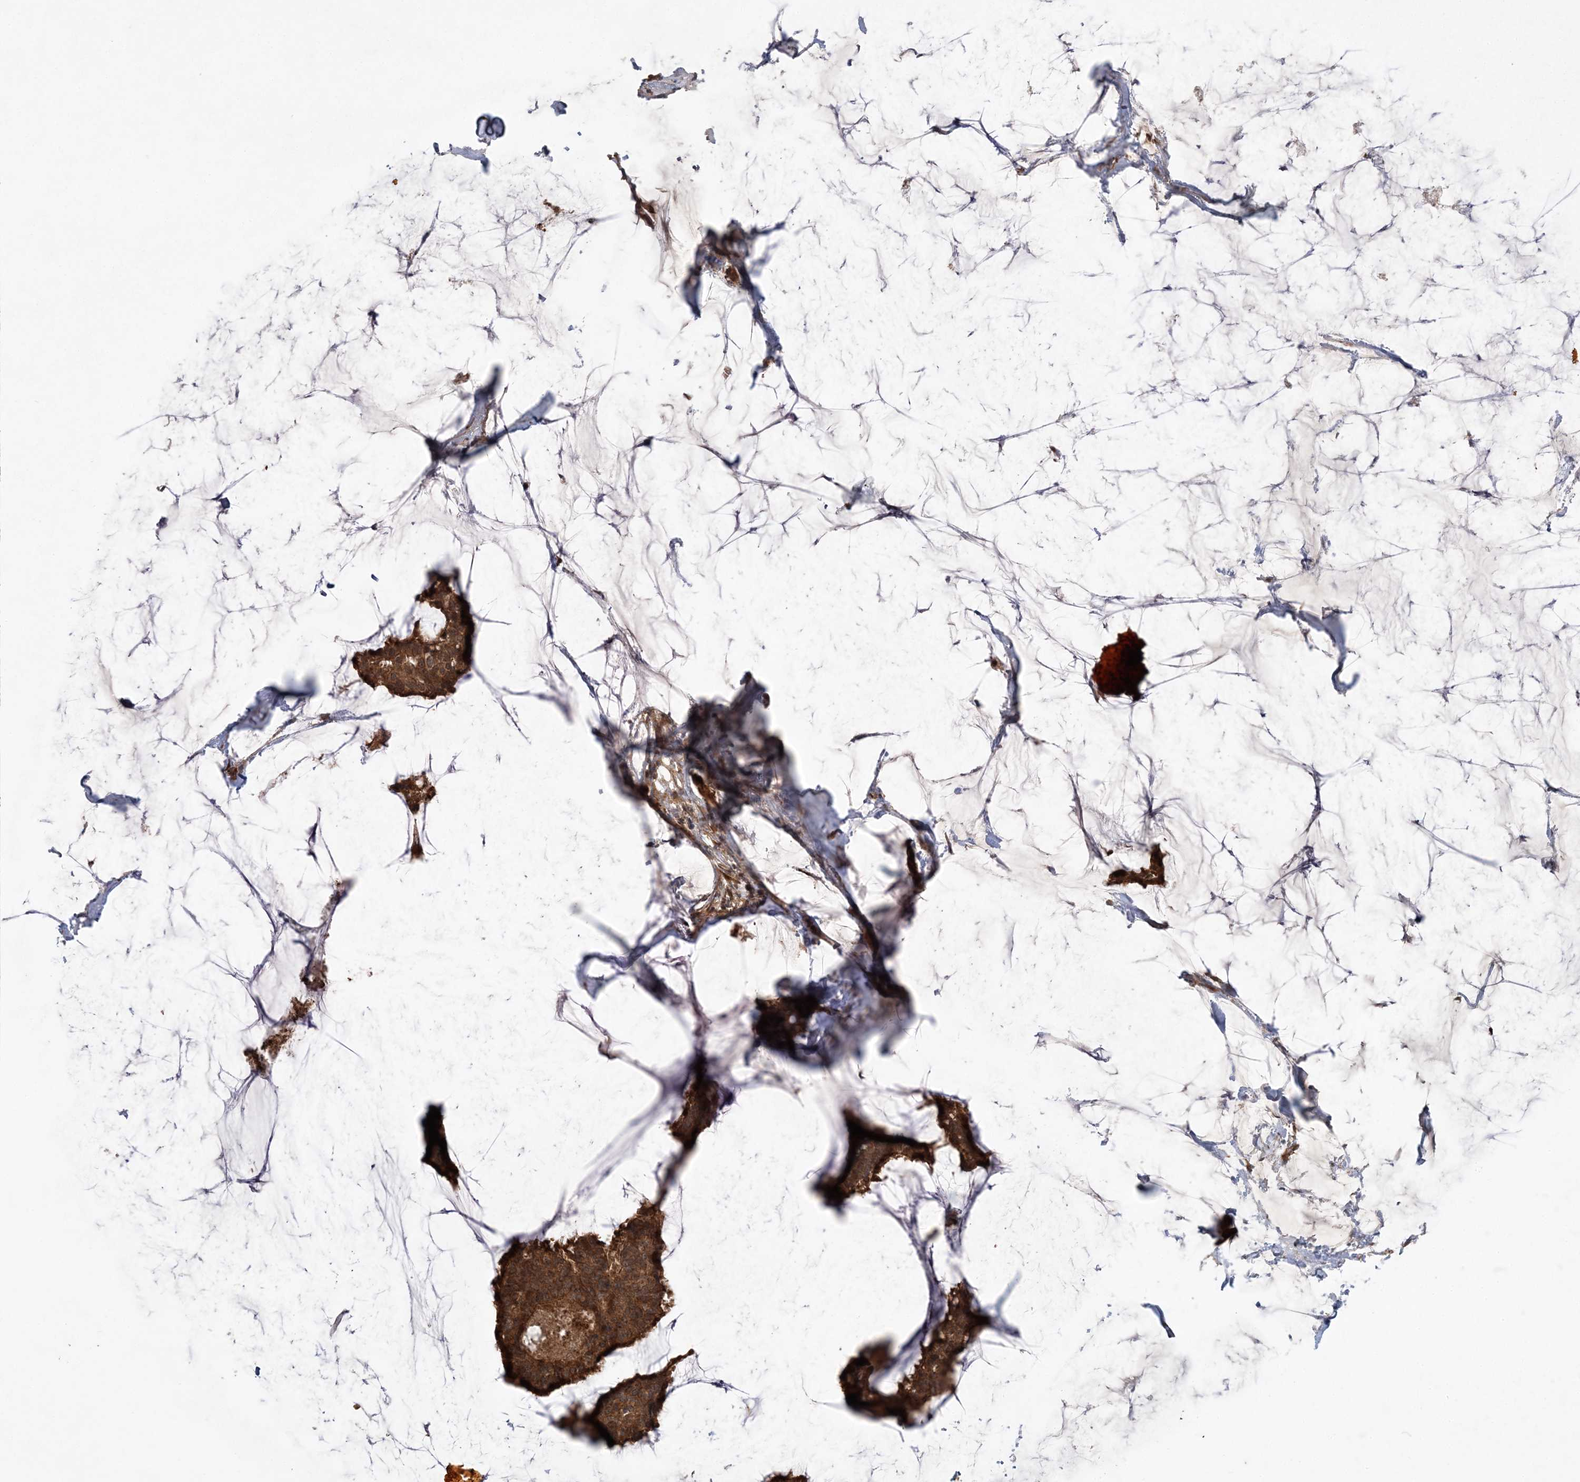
{"staining": {"intensity": "strong", "quantity": ">75%", "location": "cytoplasmic/membranous,nuclear"}, "tissue": "breast cancer", "cell_type": "Tumor cells", "image_type": "cancer", "snomed": [{"axis": "morphology", "description": "Duct carcinoma"}, {"axis": "topography", "description": "Breast"}], "caption": "This photomicrograph shows IHC staining of breast cancer (infiltrating ductal carcinoma), with high strong cytoplasmic/membranous and nuclear positivity in approximately >75% of tumor cells.", "gene": "MMADHC", "patient": {"sex": "female", "age": 93}}